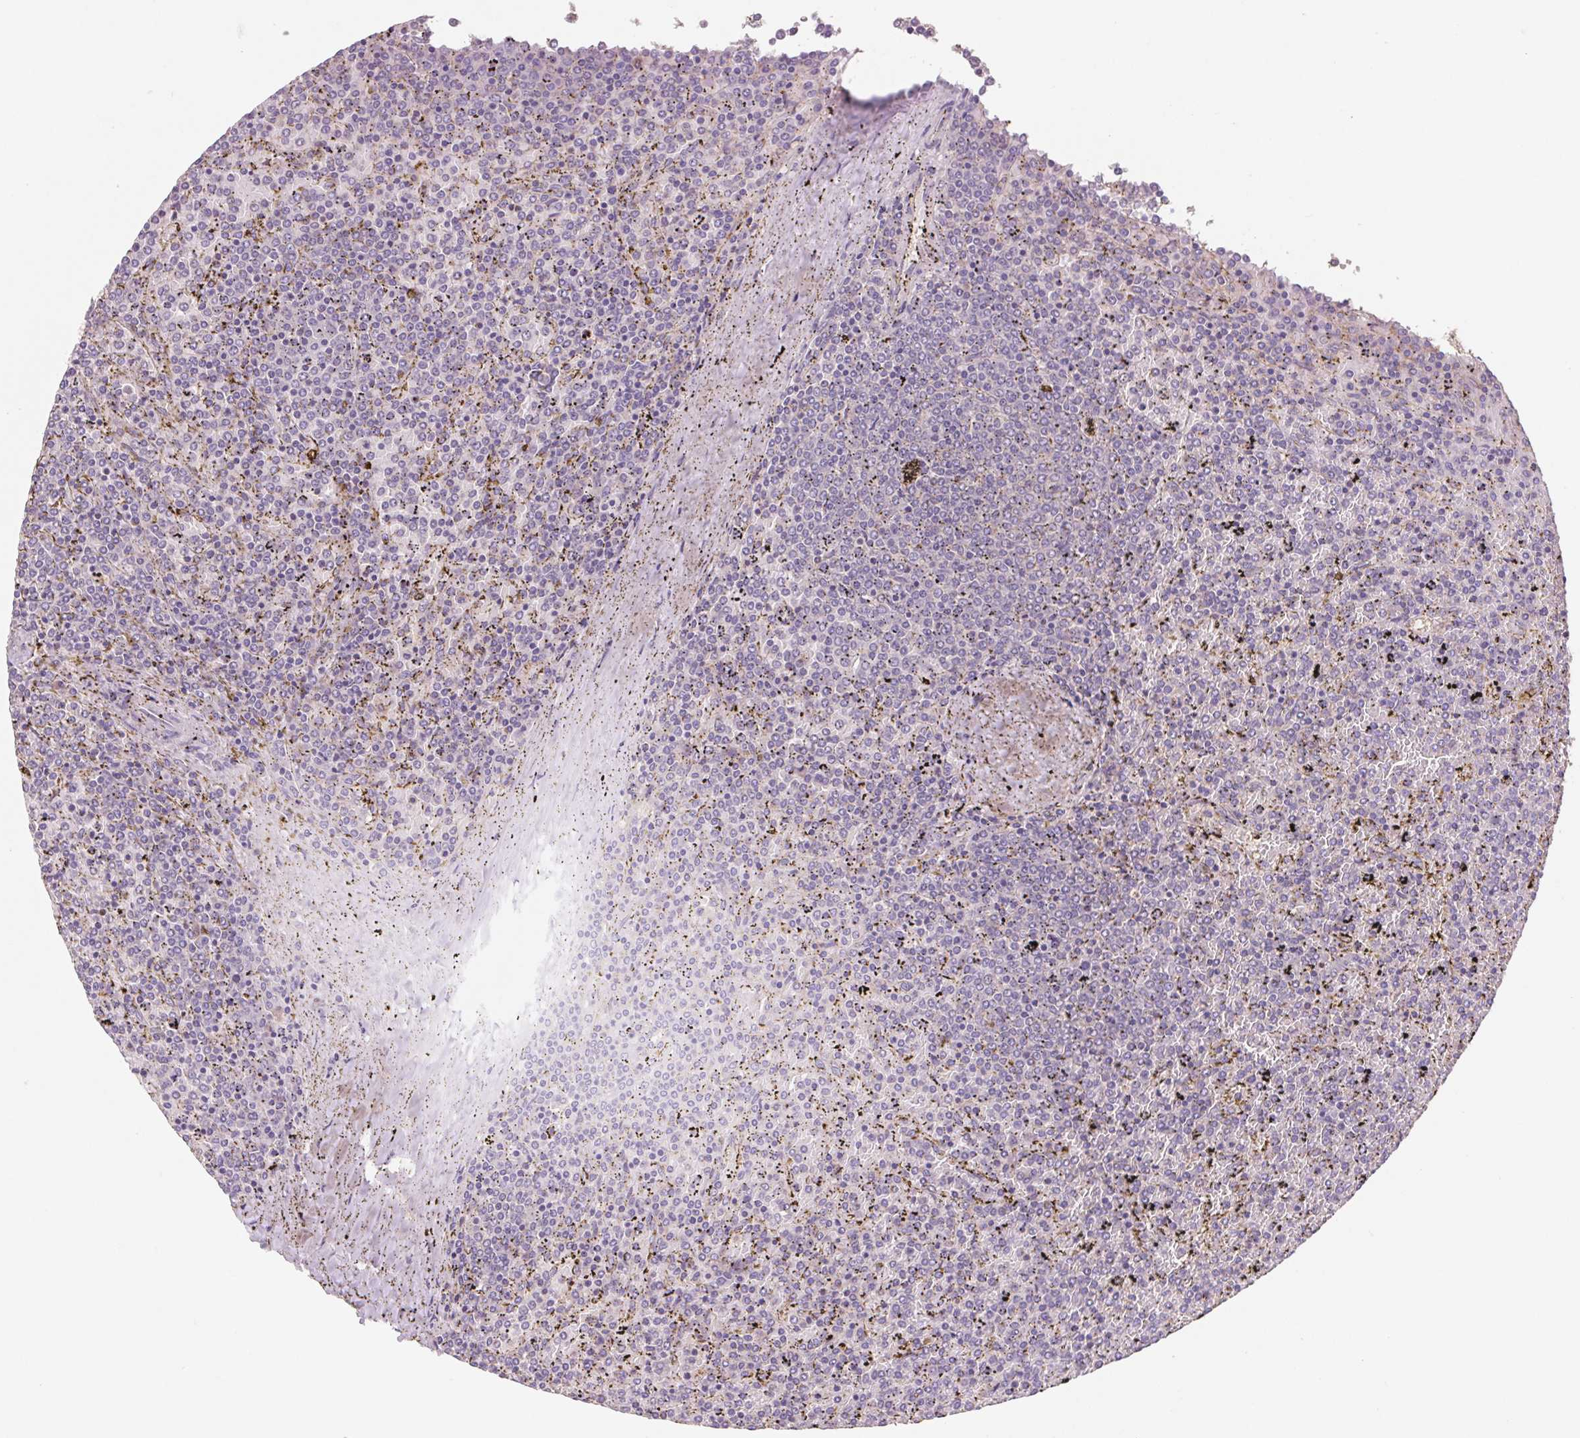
{"staining": {"intensity": "negative", "quantity": "none", "location": "none"}, "tissue": "lymphoma", "cell_type": "Tumor cells", "image_type": "cancer", "snomed": [{"axis": "morphology", "description": "Malignant lymphoma, non-Hodgkin's type, Low grade"}, {"axis": "topography", "description": "Spleen"}], "caption": "An immunohistochemistry histopathology image of low-grade malignant lymphoma, non-Hodgkin's type is shown. There is no staining in tumor cells of low-grade malignant lymphoma, non-Hodgkin's type.", "gene": "RAB1A", "patient": {"sex": "female", "age": 77}}